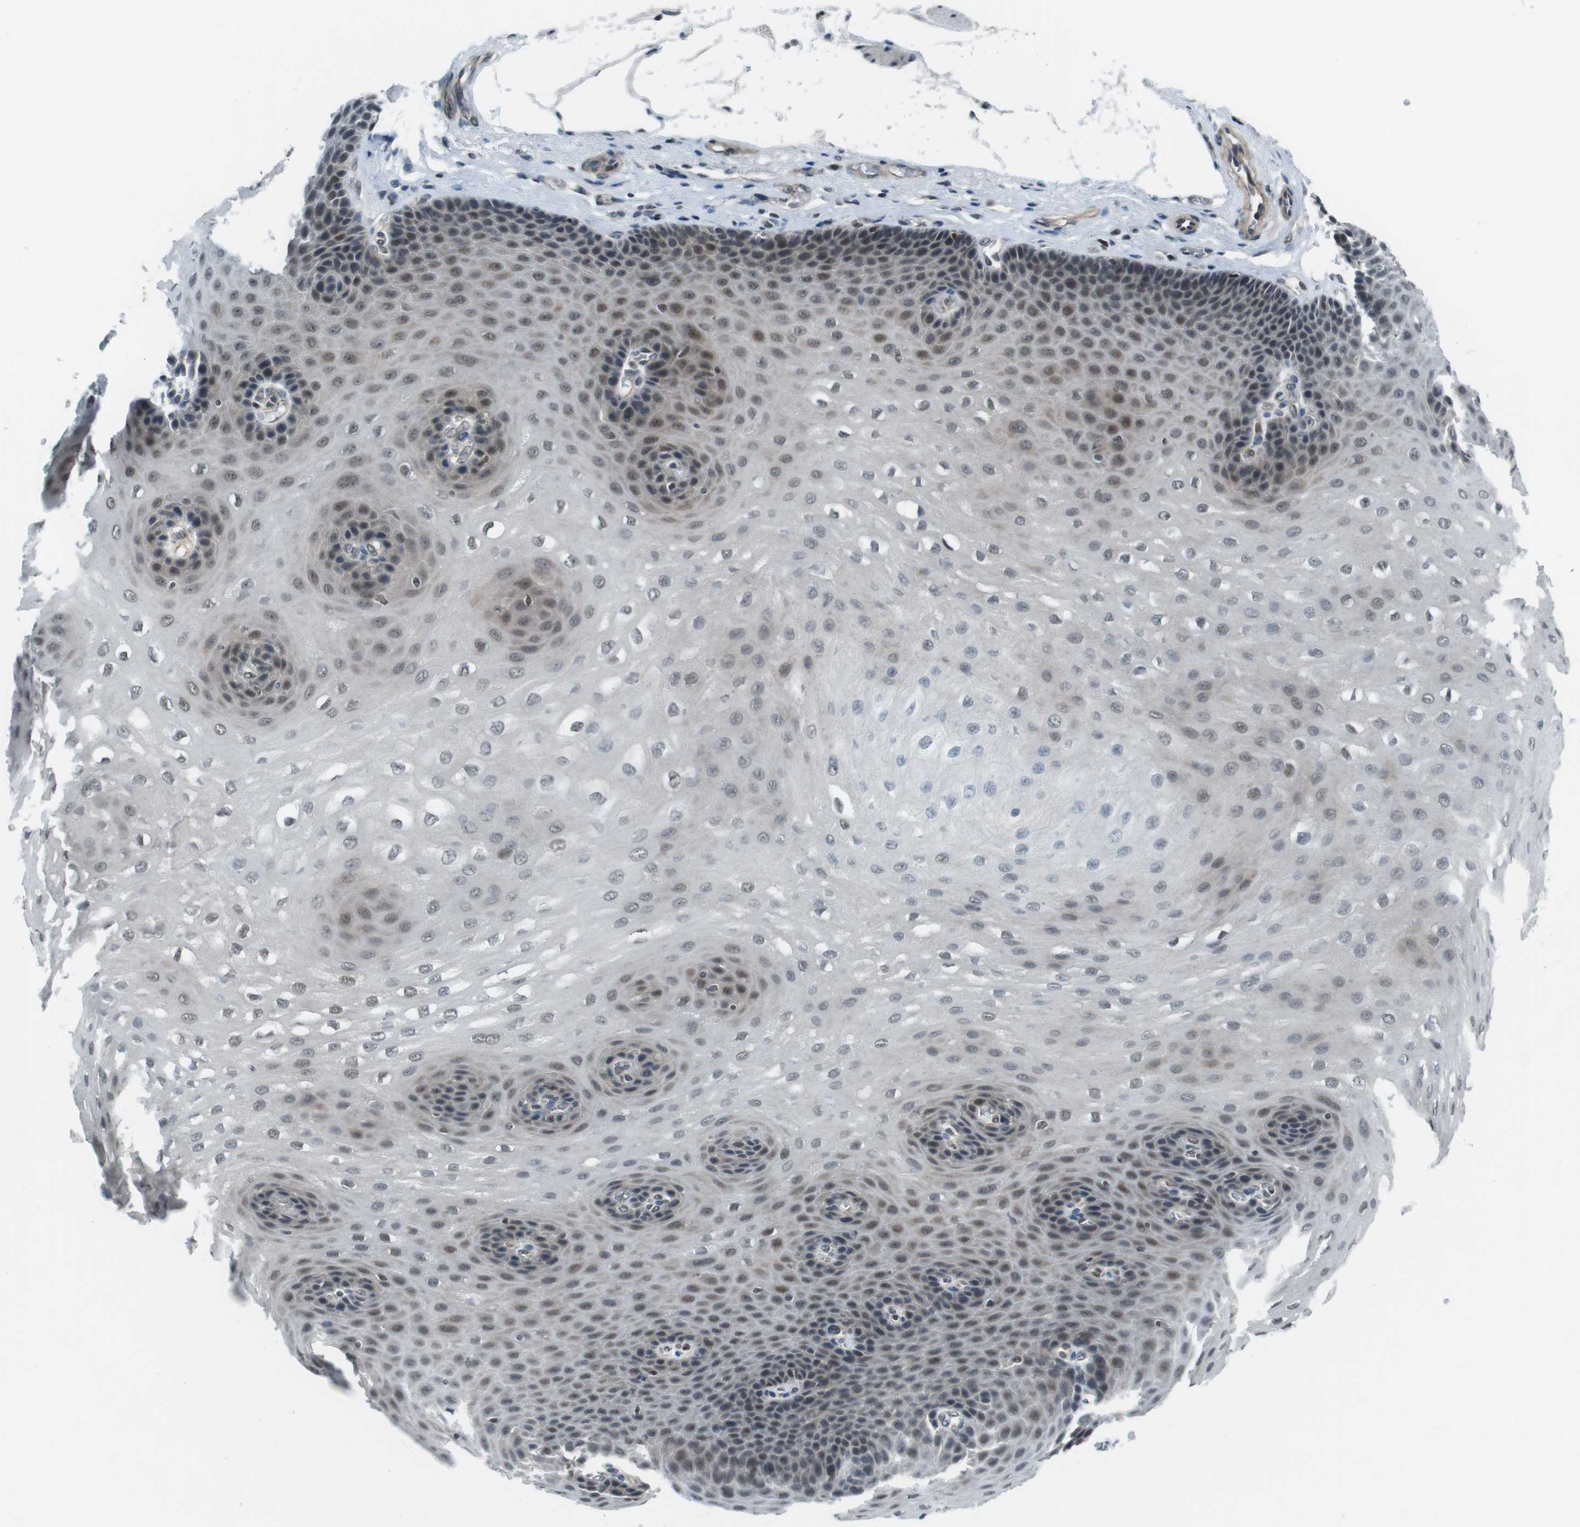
{"staining": {"intensity": "moderate", "quantity": ">75%", "location": "cytoplasmic/membranous"}, "tissue": "esophagus", "cell_type": "Squamous epithelial cells", "image_type": "normal", "snomed": [{"axis": "morphology", "description": "Normal tissue, NOS"}, {"axis": "topography", "description": "Esophagus"}], "caption": "A brown stain labels moderate cytoplasmic/membranous staining of a protein in squamous epithelial cells of normal human esophagus.", "gene": "MAPKAPK5", "patient": {"sex": "female", "age": 72}}